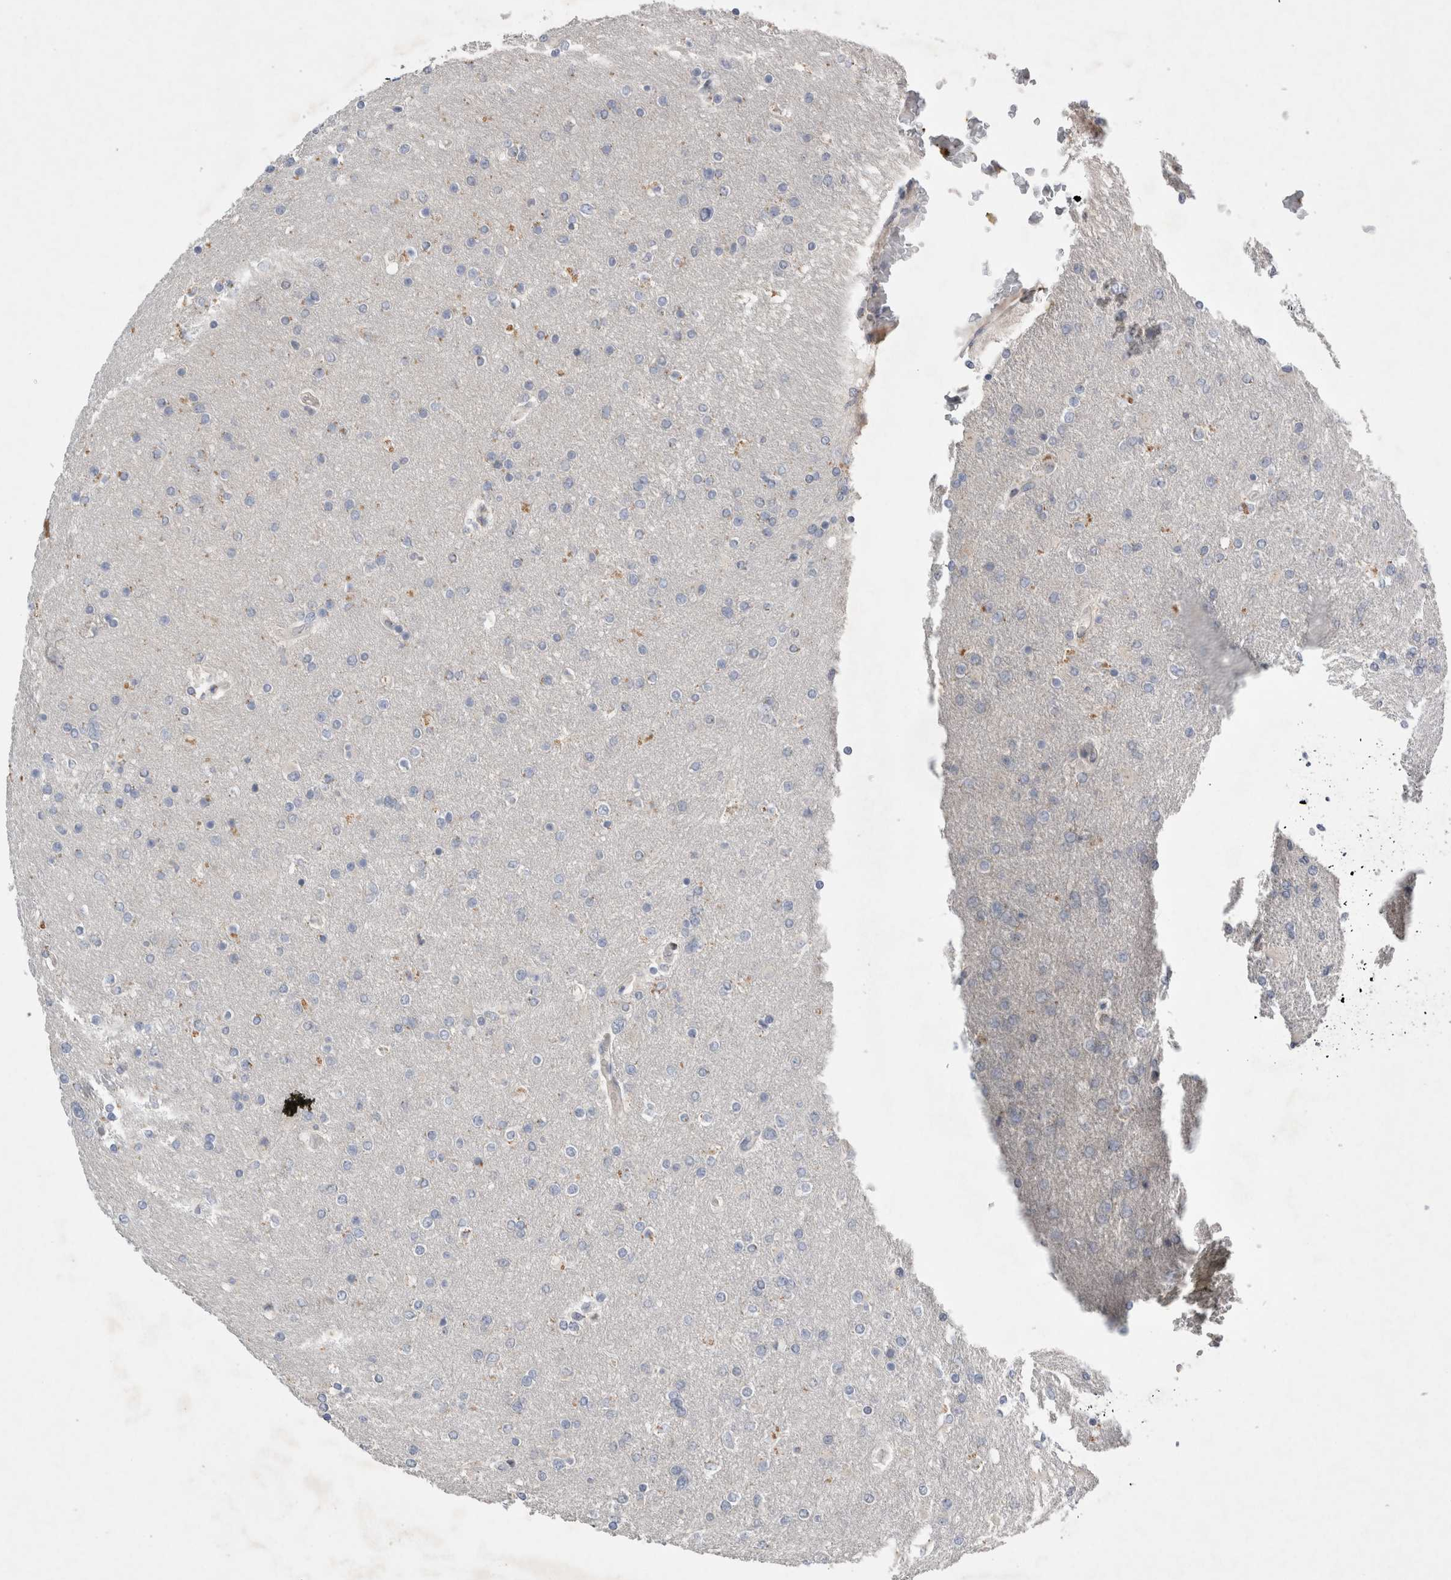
{"staining": {"intensity": "negative", "quantity": "none", "location": "none"}, "tissue": "glioma", "cell_type": "Tumor cells", "image_type": "cancer", "snomed": [{"axis": "morphology", "description": "Glioma, malignant, High grade"}, {"axis": "topography", "description": "Cerebral cortex"}], "caption": "Photomicrograph shows no significant protein positivity in tumor cells of glioma.", "gene": "TRMT9B", "patient": {"sex": "female", "age": 36}}